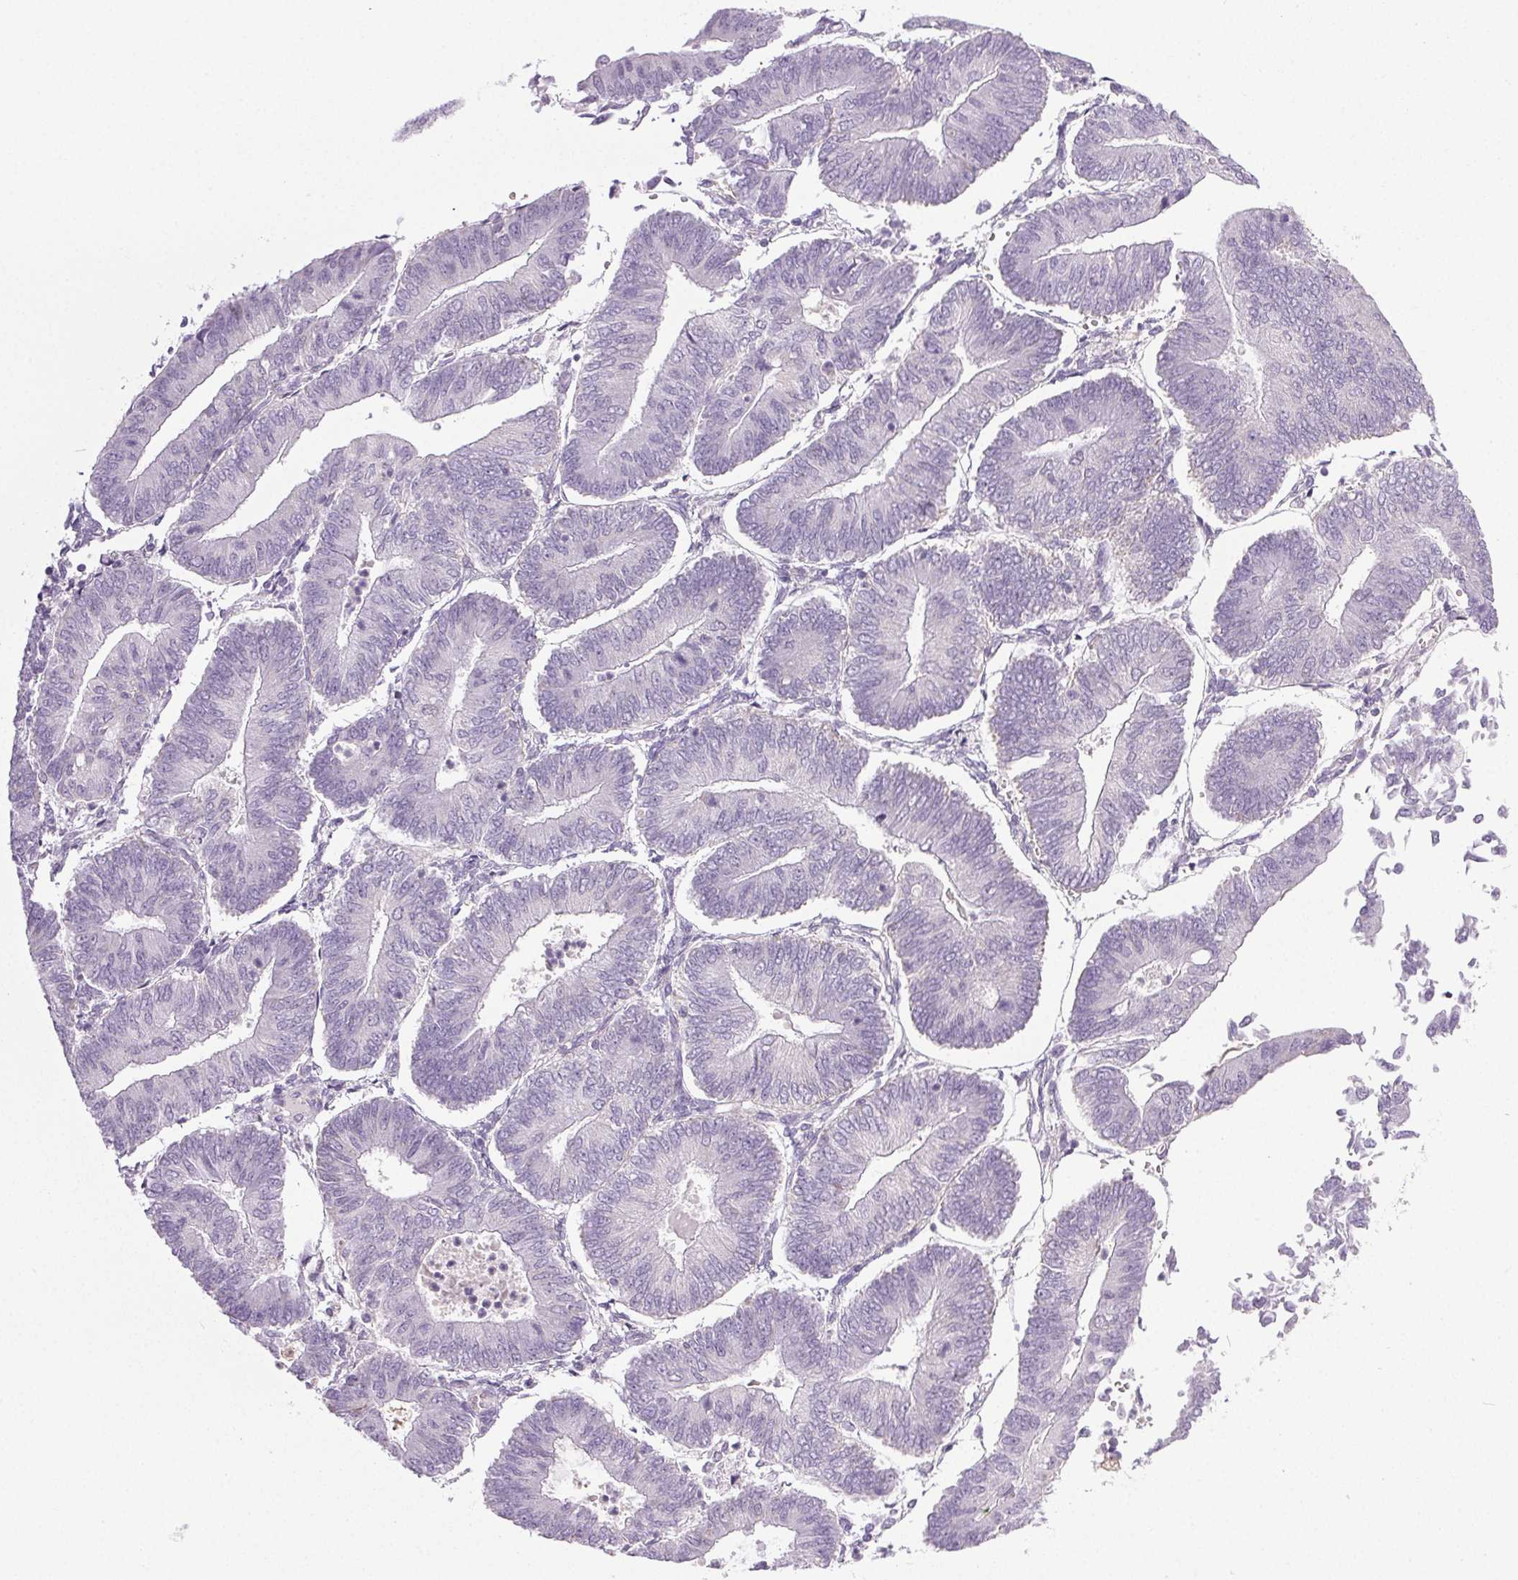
{"staining": {"intensity": "negative", "quantity": "none", "location": "none"}, "tissue": "endometrial cancer", "cell_type": "Tumor cells", "image_type": "cancer", "snomed": [{"axis": "morphology", "description": "Adenocarcinoma, NOS"}, {"axis": "topography", "description": "Endometrium"}], "caption": "Endometrial adenocarcinoma was stained to show a protein in brown. There is no significant positivity in tumor cells. Nuclei are stained in blue.", "gene": "COL7A1", "patient": {"sex": "female", "age": 65}}